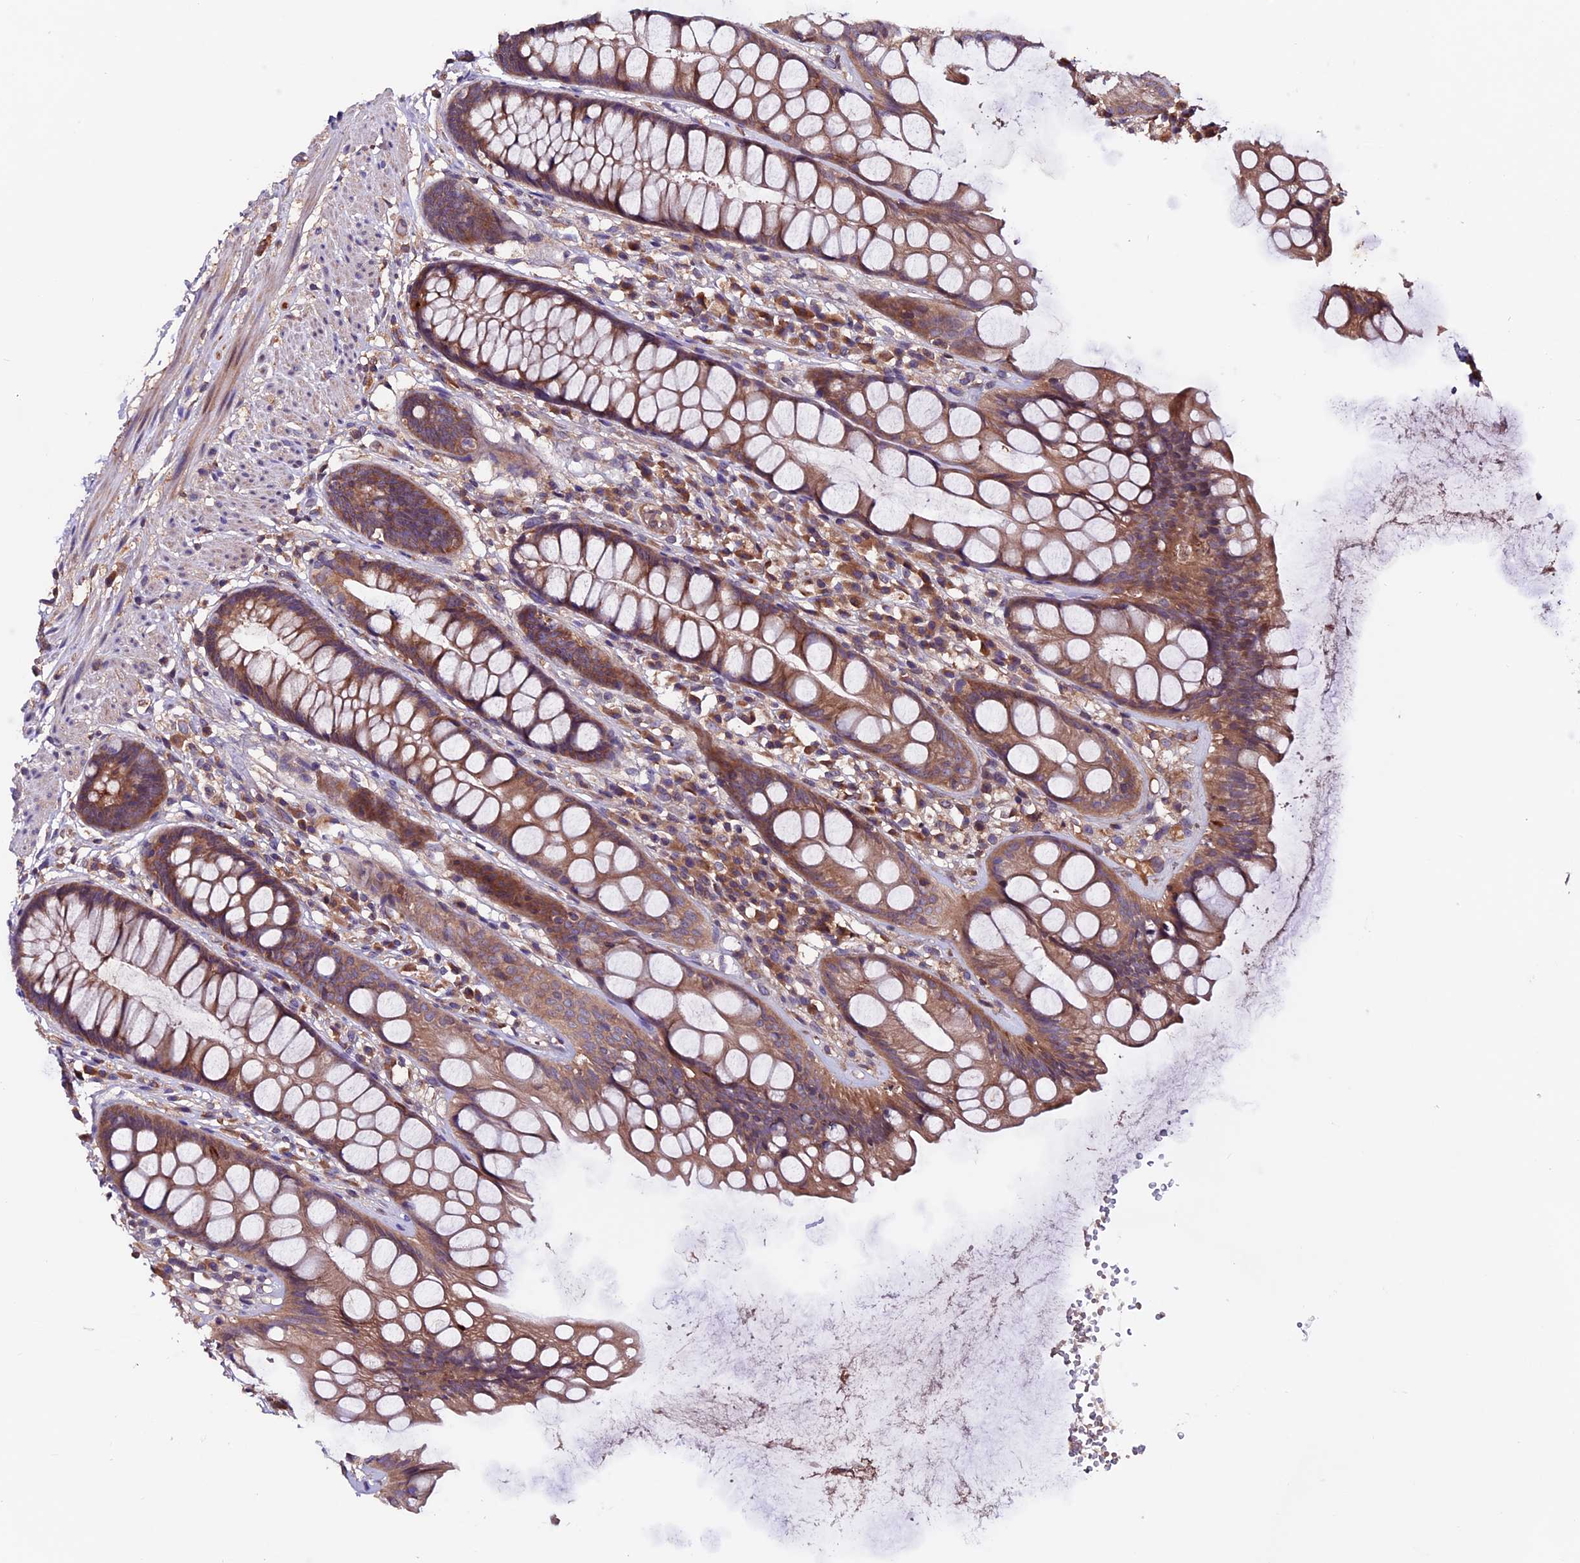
{"staining": {"intensity": "moderate", "quantity": ">75%", "location": "cytoplasmic/membranous"}, "tissue": "rectum", "cell_type": "Glandular cells", "image_type": "normal", "snomed": [{"axis": "morphology", "description": "Normal tissue, NOS"}, {"axis": "topography", "description": "Rectum"}], "caption": "Immunohistochemistry (IHC) photomicrograph of benign rectum: human rectum stained using immunohistochemistry (IHC) reveals medium levels of moderate protein expression localized specifically in the cytoplasmic/membranous of glandular cells, appearing as a cytoplasmic/membranous brown color.", "gene": "ZNF598", "patient": {"sex": "male", "age": 74}}